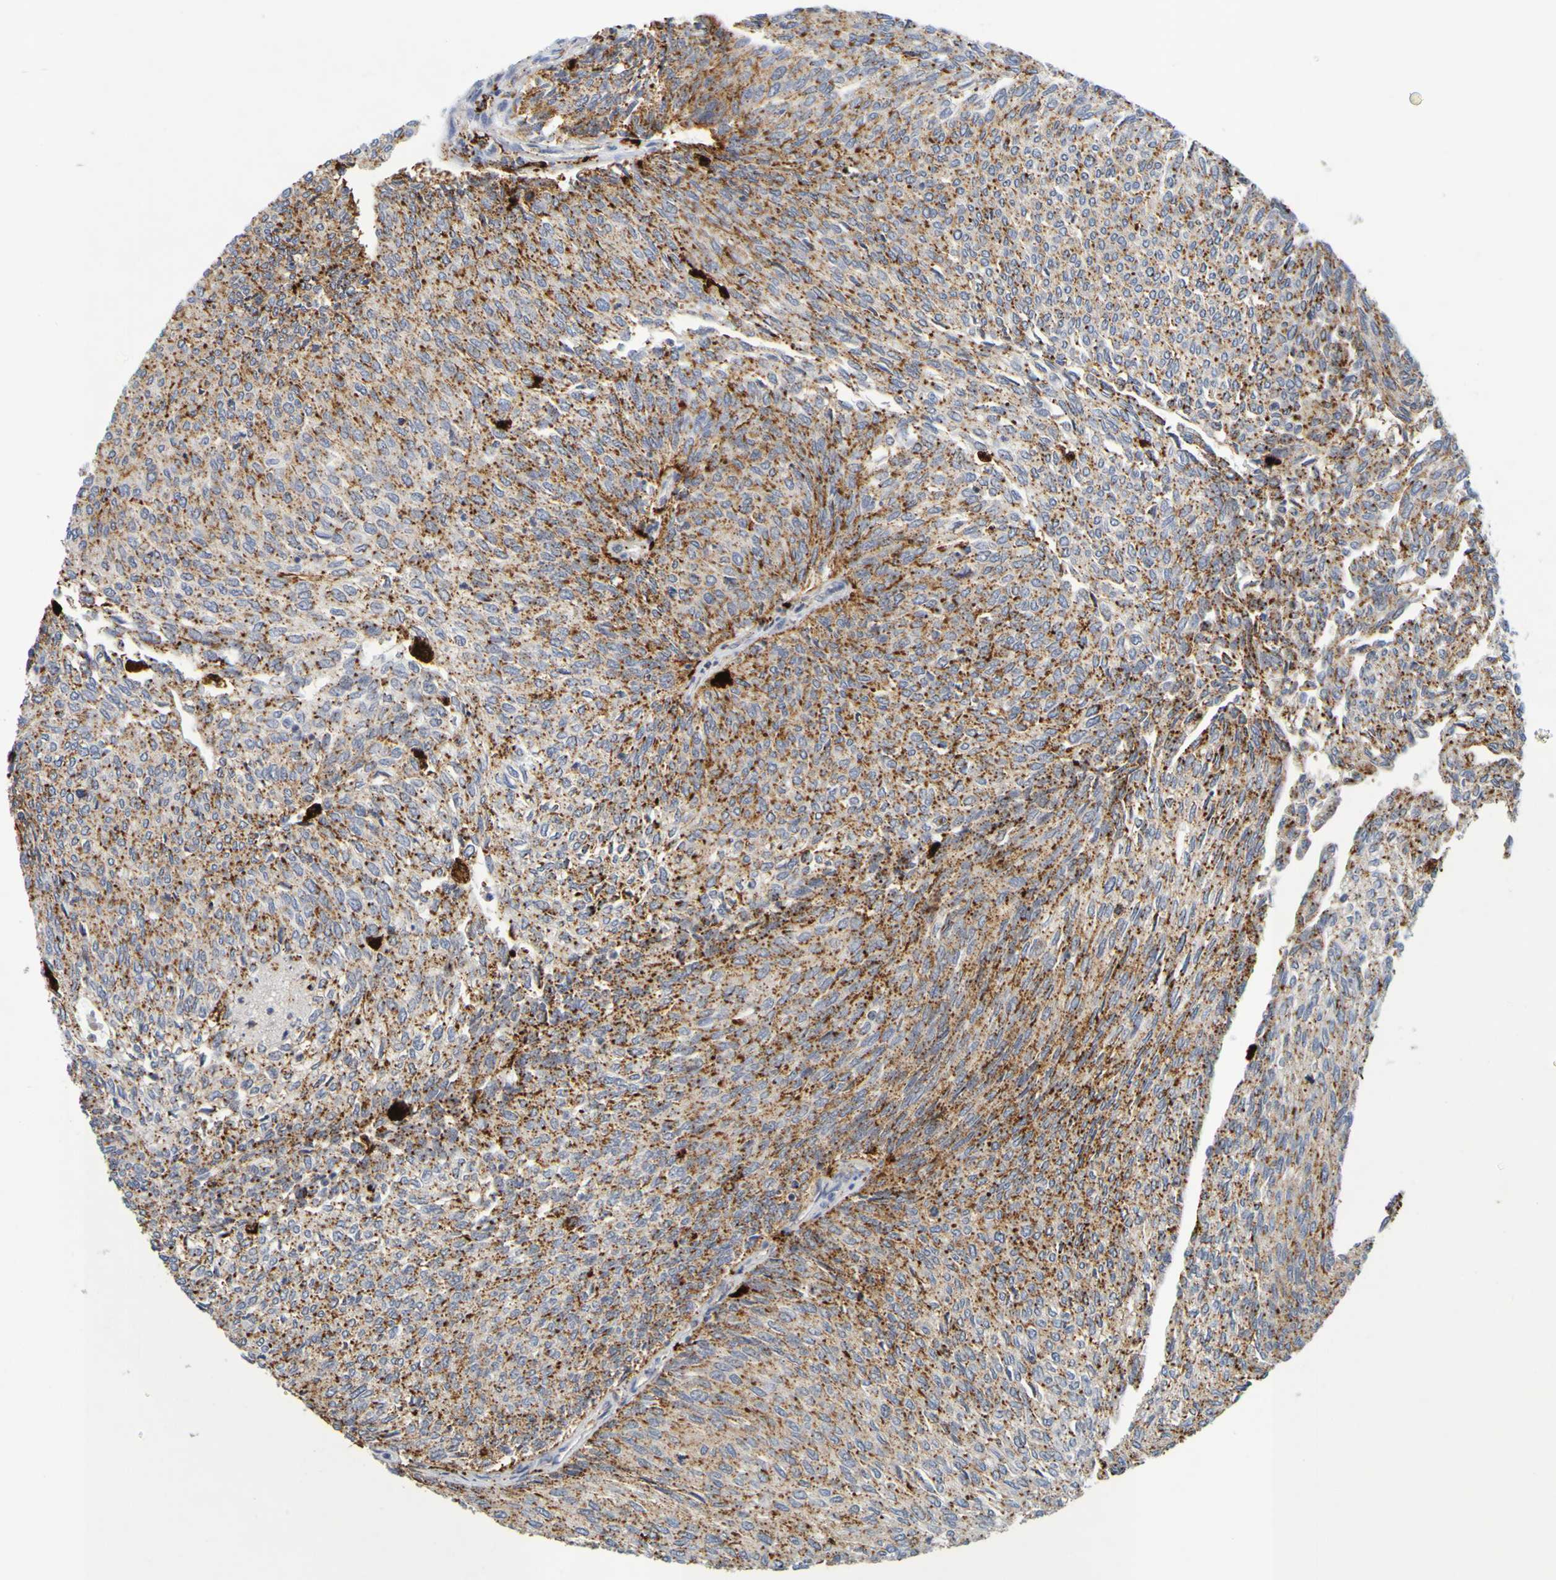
{"staining": {"intensity": "moderate", "quantity": ">75%", "location": "cytoplasmic/membranous"}, "tissue": "urothelial cancer", "cell_type": "Tumor cells", "image_type": "cancer", "snomed": [{"axis": "morphology", "description": "Urothelial carcinoma, Low grade"}, {"axis": "topography", "description": "Urinary bladder"}], "caption": "DAB immunohistochemical staining of urothelial cancer reveals moderate cytoplasmic/membranous protein positivity in approximately >75% of tumor cells. The staining is performed using DAB brown chromogen to label protein expression. The nuclei are counter-stained blue using hematoxylin.", "gene": "TPH1", "patient": {"sex": "female", "age": 79}}